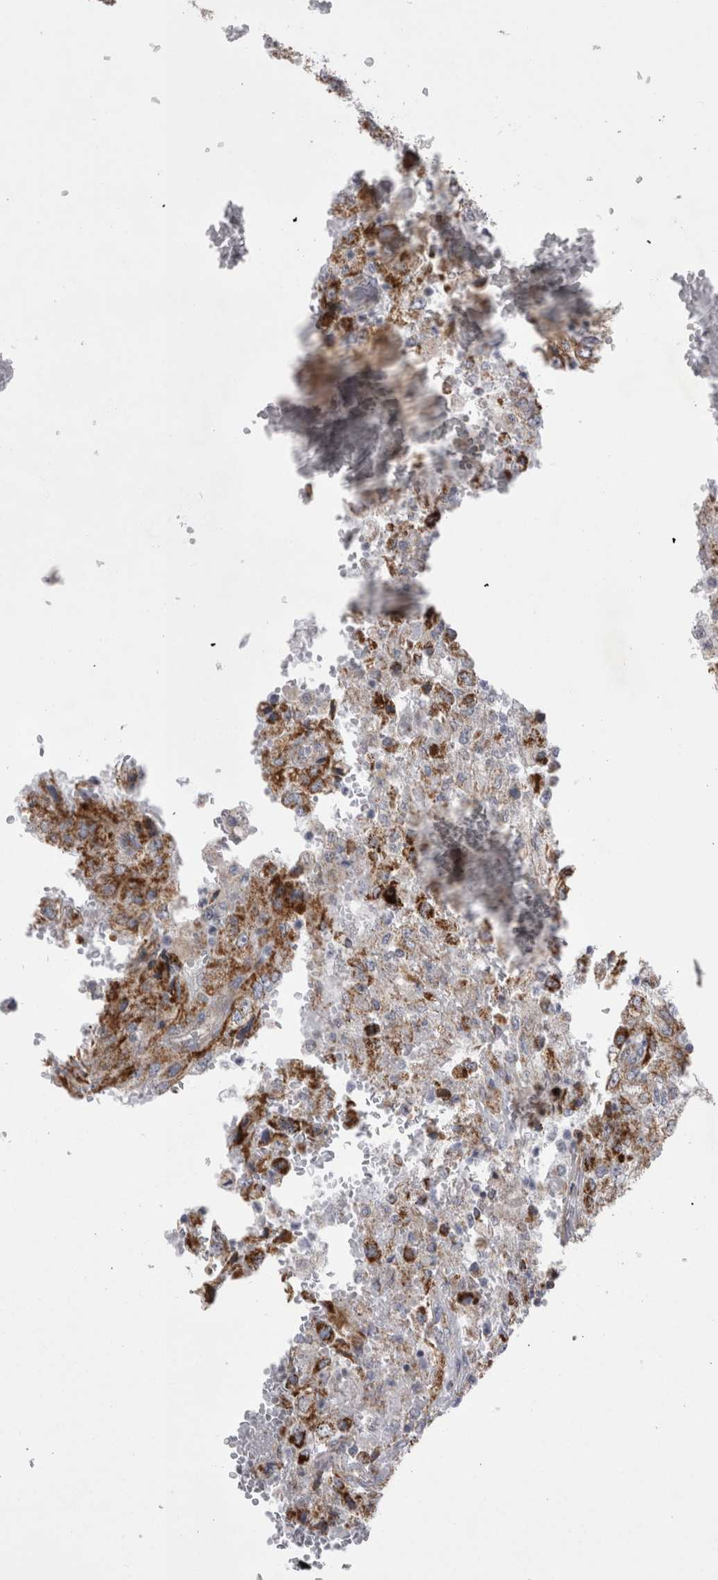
{"staining": {"intensity": "moderate", "quantity": ">75%", "location": "cytoplasmic/membranous"}, "tissue": "renal cancer", "cell_type": "Tumor cells", "image_type": "cancer", "snomed": [{"axis": "morphology", "description": "Adenocarcinoma, NOS"}, {"axis": "topography", "description": "Kidney"}], "caption": "Adenocarcinoma (renal) stained with a protein marker shows moderate staining in tumor cells.", "gene": "TSPOAP1", "patient": {"sex": "female", "age": 54}}